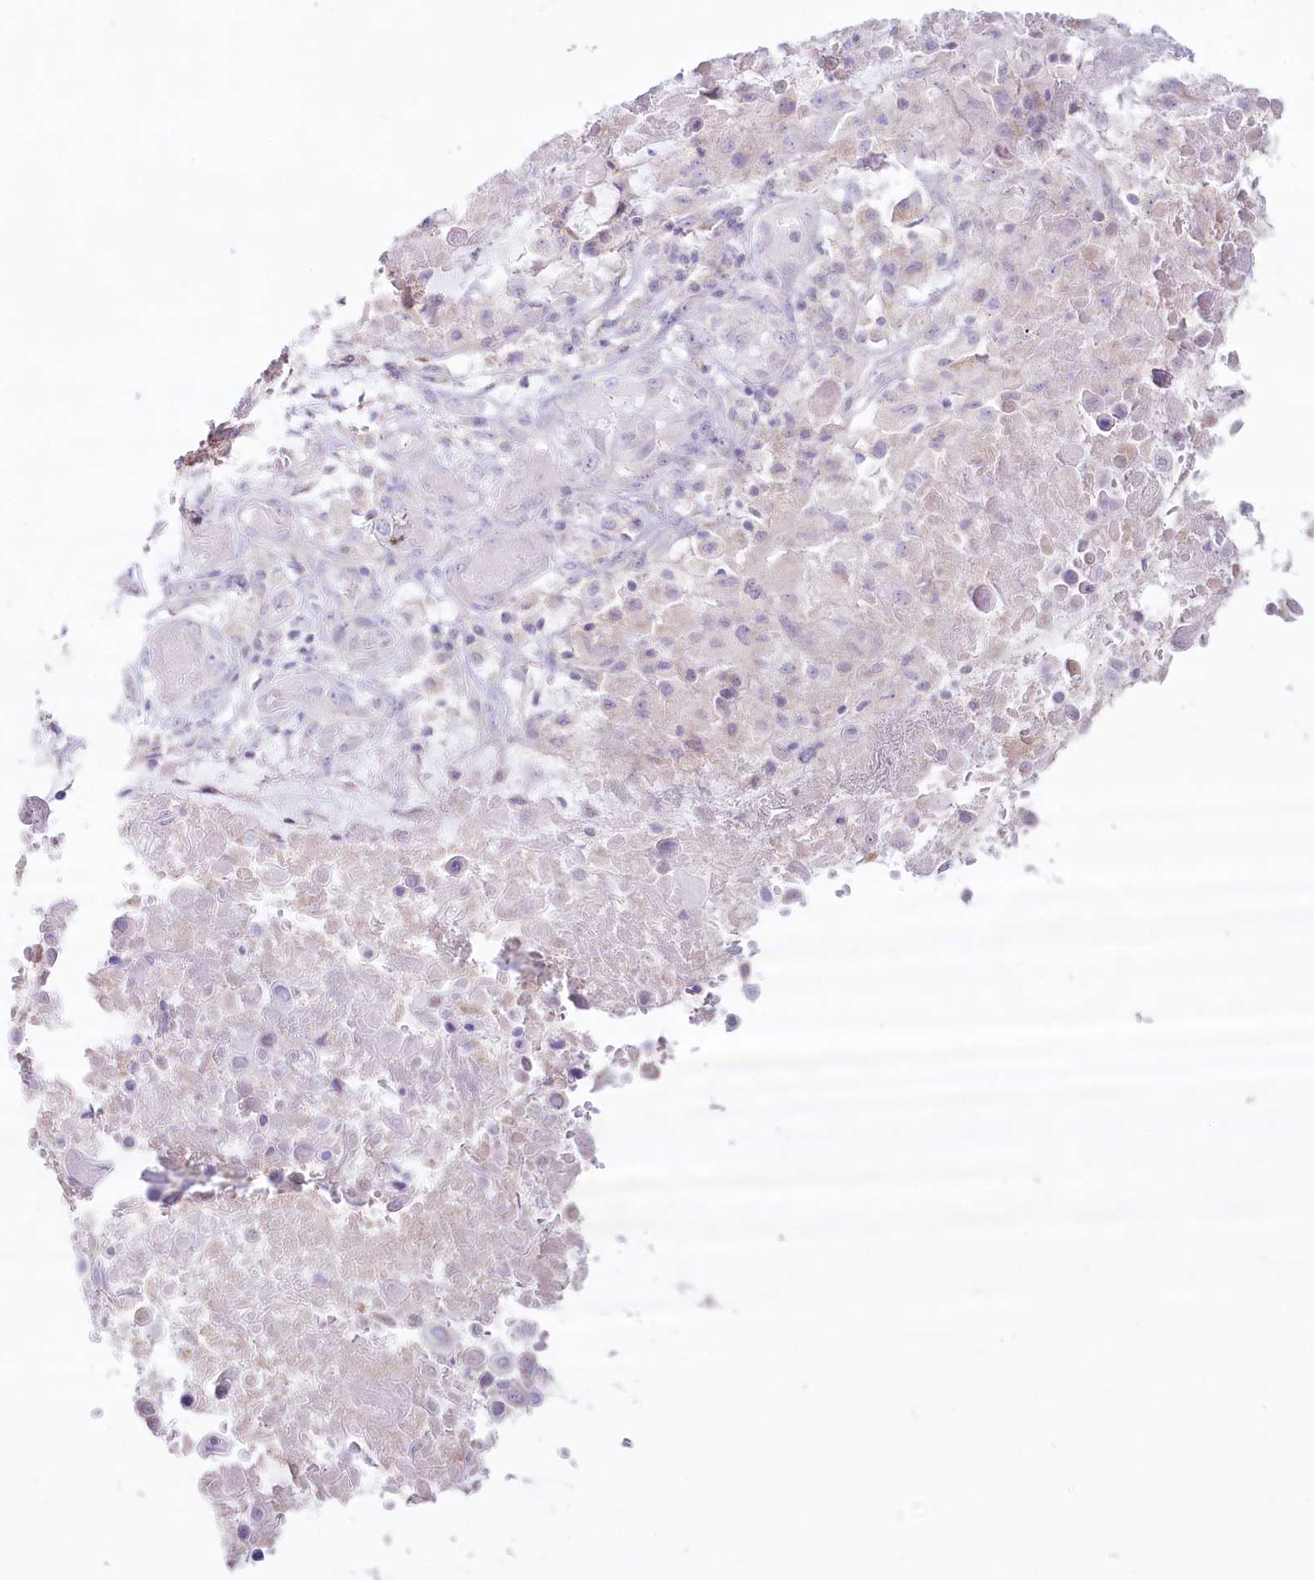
{"staining": {"intensity": "negative", "quantity": "none", "location": "none"}, "tissue": "lung cancer", "cell_type": "Tumor cells", "image_type": "cancer", "snomed": [{"axis": "morphology", "description": "Squamous cell carcinoma, NOS"}, {"axis": "topography", "description": "Lung"}], "caption": "There is no significant staining in tumor cells of lung squamous cell carcinoma.", "gene": "PSAPL1", "patient": {"sex": "male", "age": 66}}